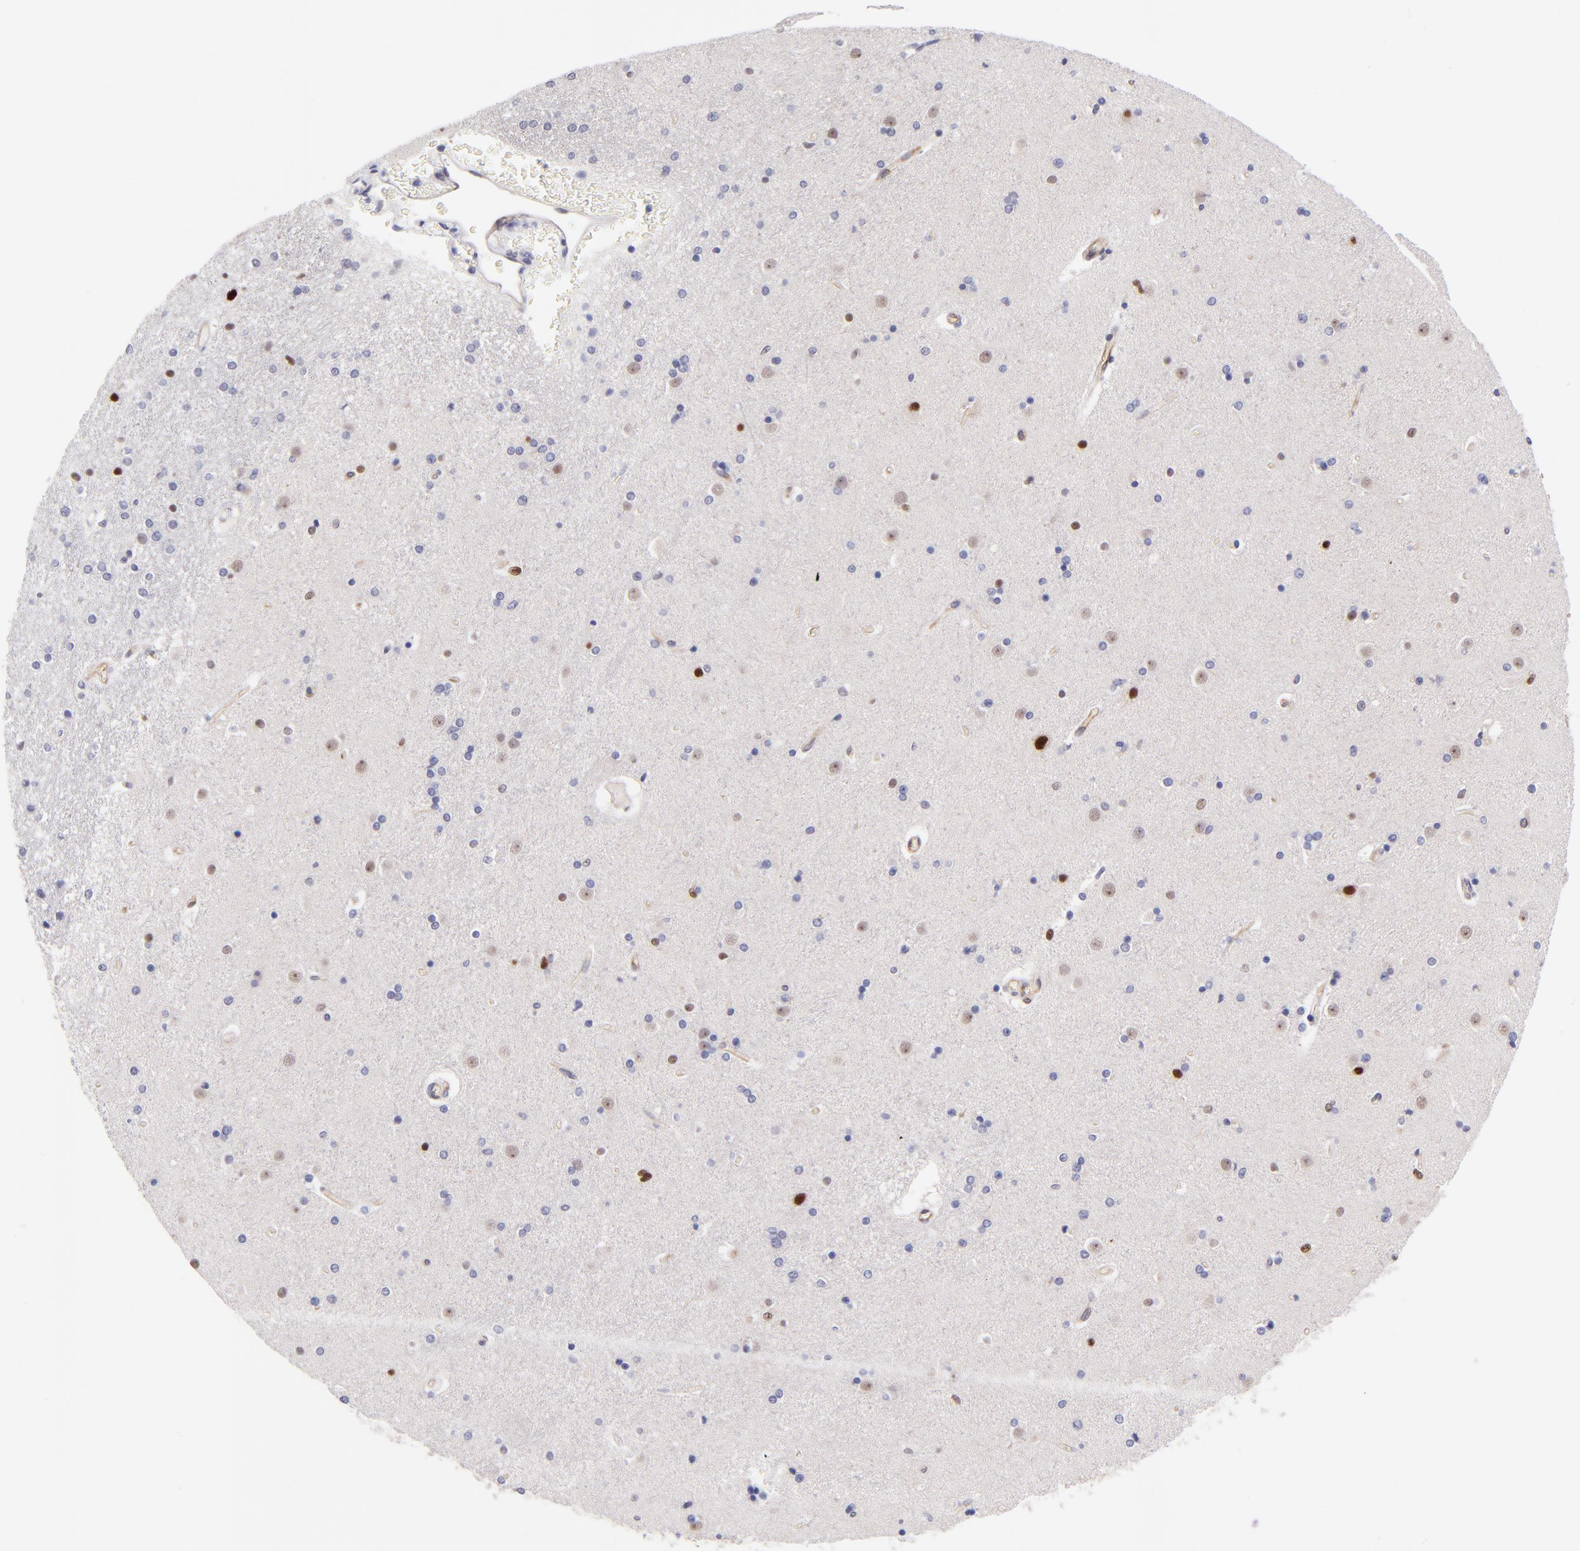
{"staining": {"intensity": "strong", "quantity": "<25%", "location": "nuclear"}, "tissue": "caudate", "cell_type": "Glial cells", "image_type": "normal", "snomed": [{"axis": "morphology", "description": "Normal tissue, NOS"}, {"axis": "topography", "description": "Lateral ventricle wall"}], "caption": "Strong nuclear staining is identified in about <25% of glial cells in normal caudate.", "gene": "SOX6", "patient": {"sex": "female", "age": 54}}